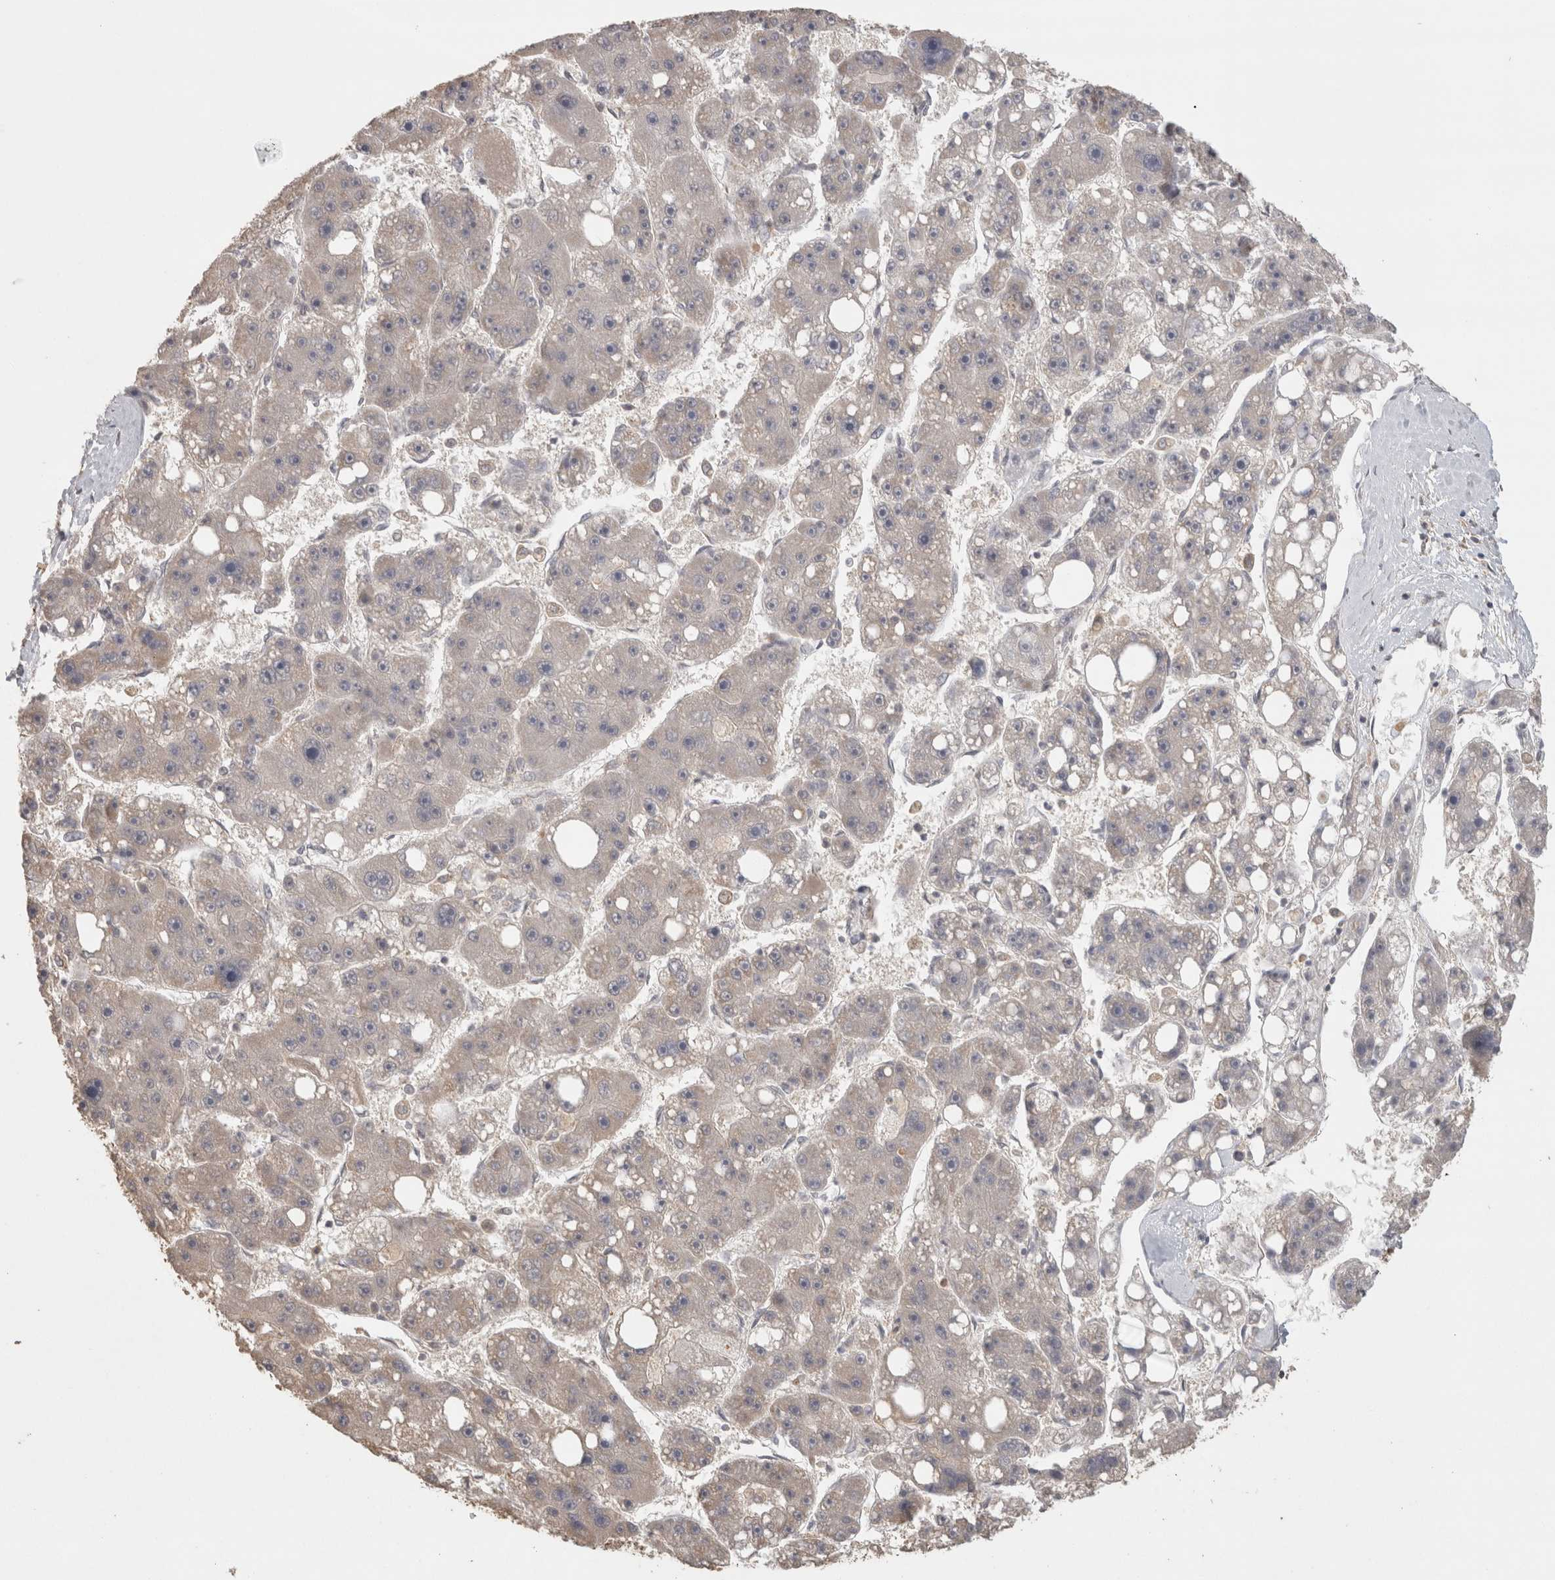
{"staining": {"intensity": "negative", "quantity": "none", "location": "none"}, "tissue": "liver cancer", "cell_type": "Tumor cells", "image_type": "cancer", "snomed": [{"axis": "morphology", "description": "Carcinoma, Hepatocellular, NOS"}, {"axis": "topography", "description": "Liver"}], "caption": "Immunohistochemistry of human liver cancer (hepatocellular carcinoma) shows no expression in tumor cells.", "gene": "BNIP3L", "patient": {"sex": "female", "age": 61}}